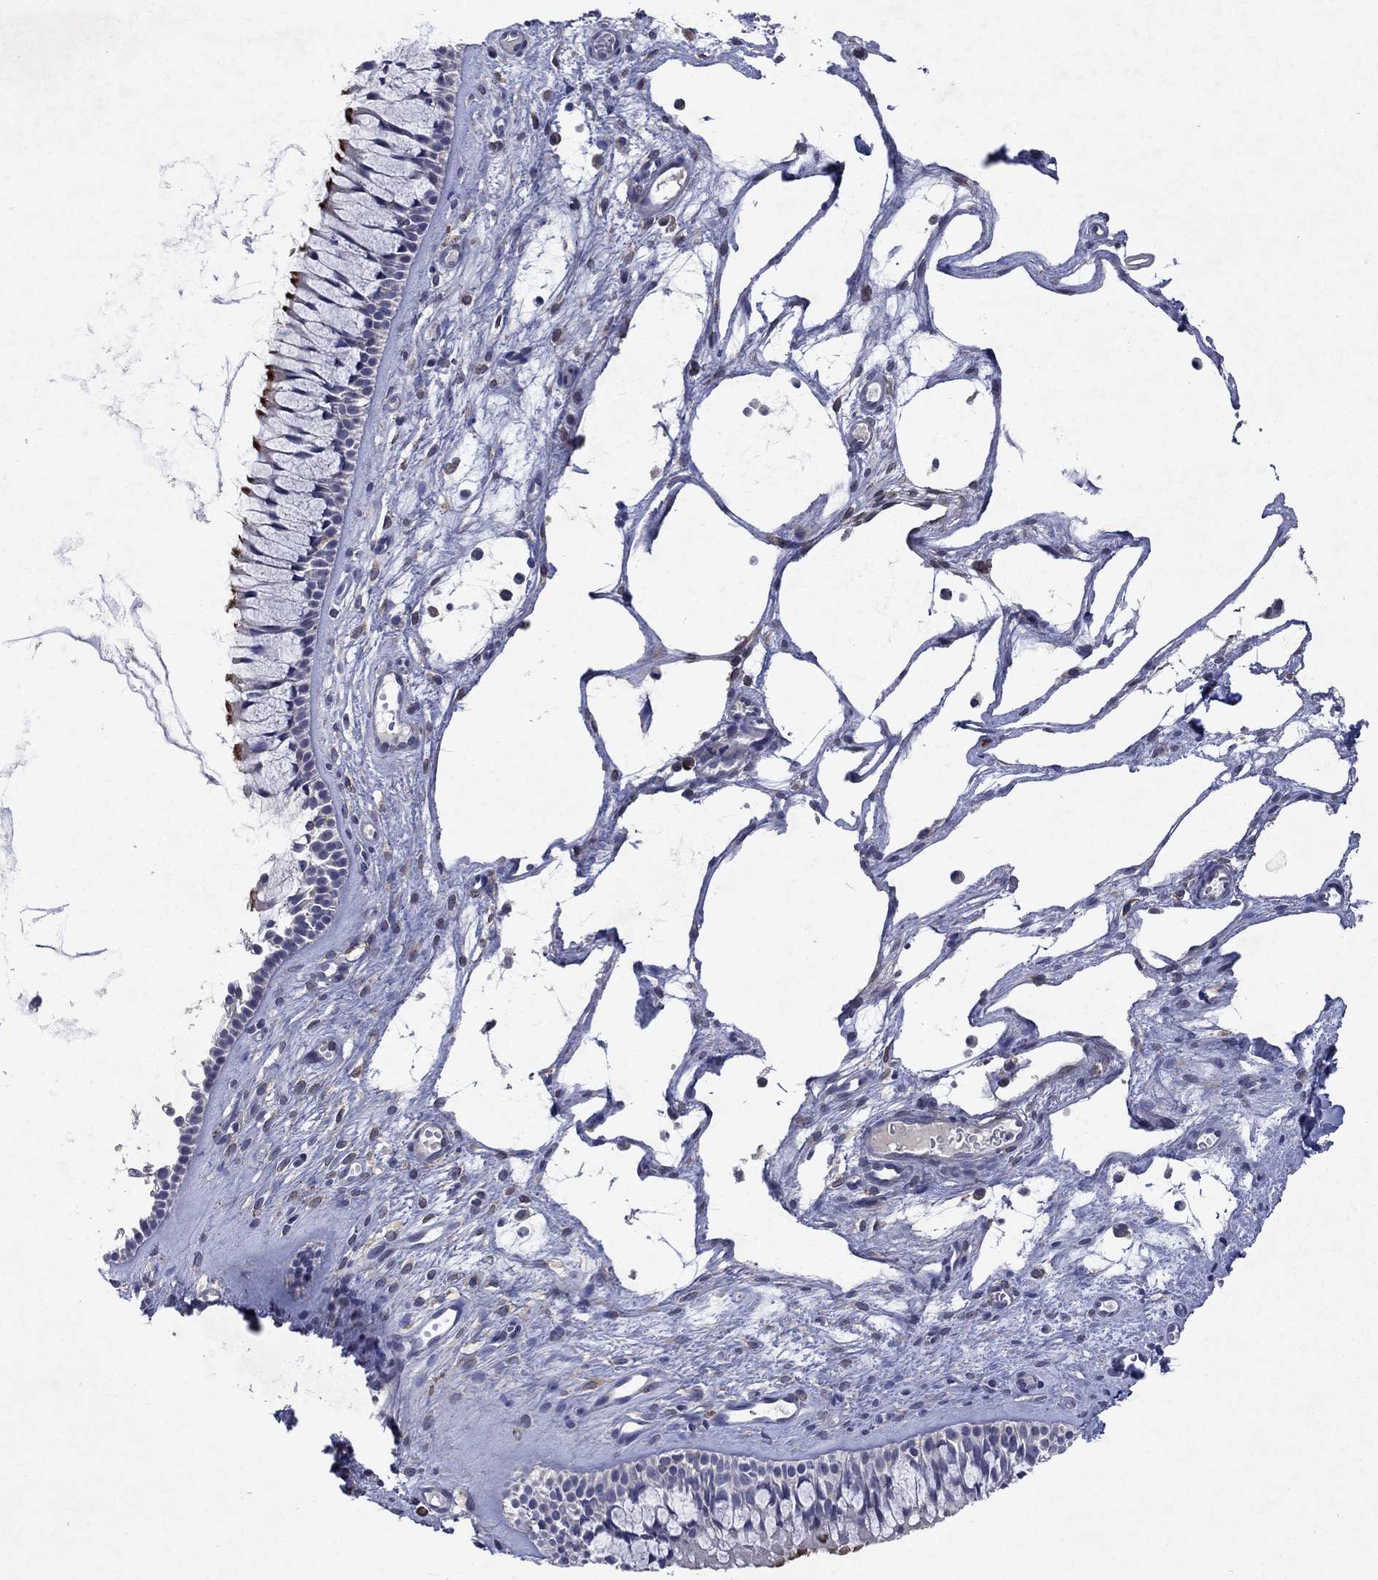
{"staining": {"intensity": "strong", "quantity": "<25%", "location": "cytoplasmic/membranous"}, "tissue": "nasopharynx", "cell_type": "Respiratory epithelial cells", "image_type": "normal", "snomed": [{"axis": "morphology", "description": "Normal tissue, NOS"}, {"axis": "topography", "description": "Nasopharynx"}], "caption": "Immunohistochemical staining of benign nasopharynx exhibits <25% levels of strong cytoplasmic/membranous protein staining in approximately <25% of respiratory epithelial cells.", "gene": "TMEM97", "patient": {"sex": "male", "age": 51}}